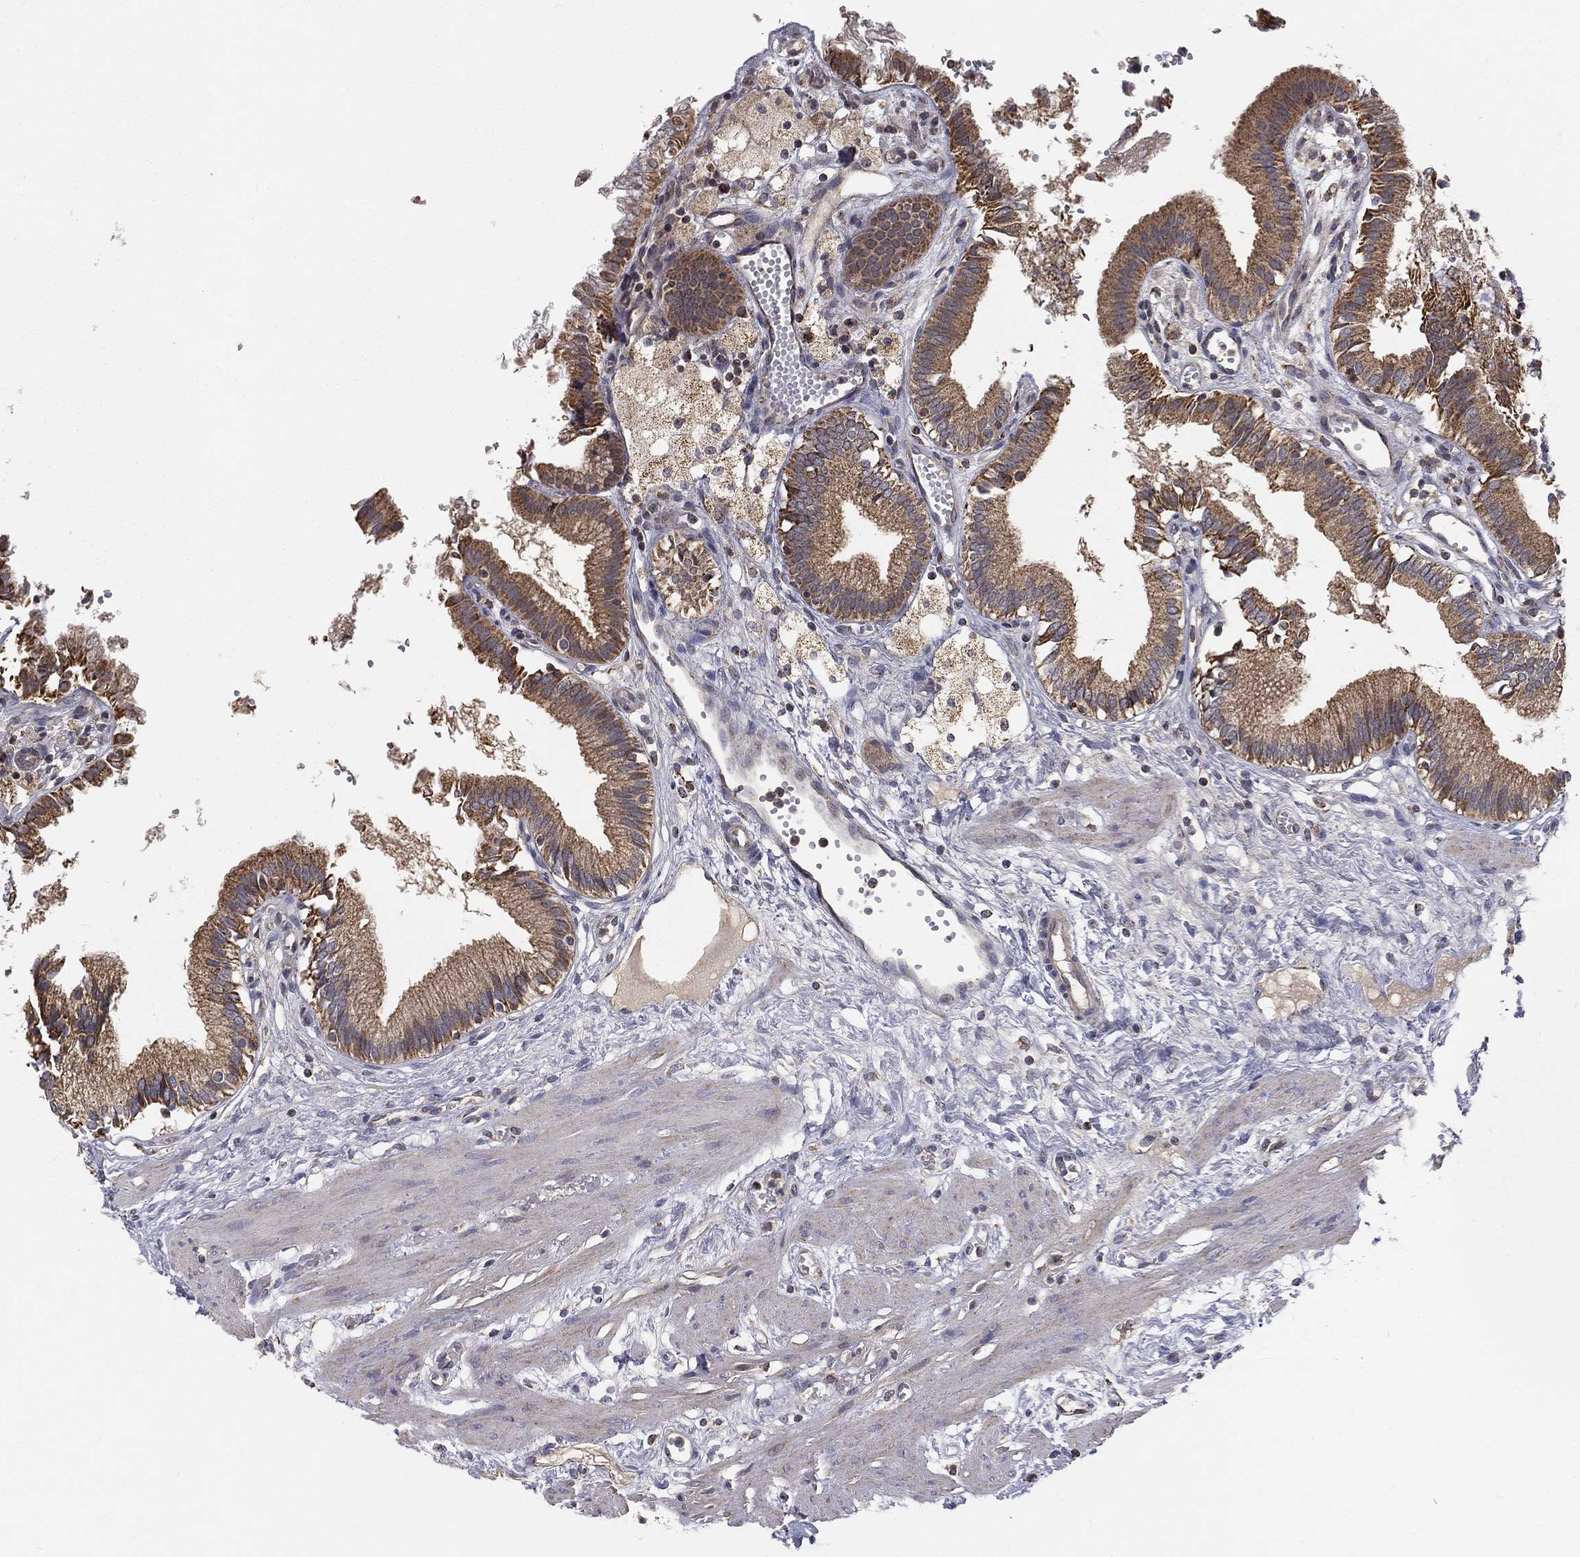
{"staining": {"intensity": "moderate", "quantity": ">75%", "location": "cytoplasmic/membranous"}, "tissue": "gallbladder", "cell_type": "Glandular cells", "image_type": "normal", "snomed": [{"axis": "morphology", "description": "Normal tissue, NOS"}, {"axis": "topography", "description": "Gallbladder"}], "caption": "Immunohistochemistry photomicrograph of benign gallbladder stained for a protein (brown), which shows medium levels of moderate cytoplasmic/membranous positivity in about >75% of glandular cells.", "gene": "GPD1", "patient": {"sex": "female", "age": 24}}